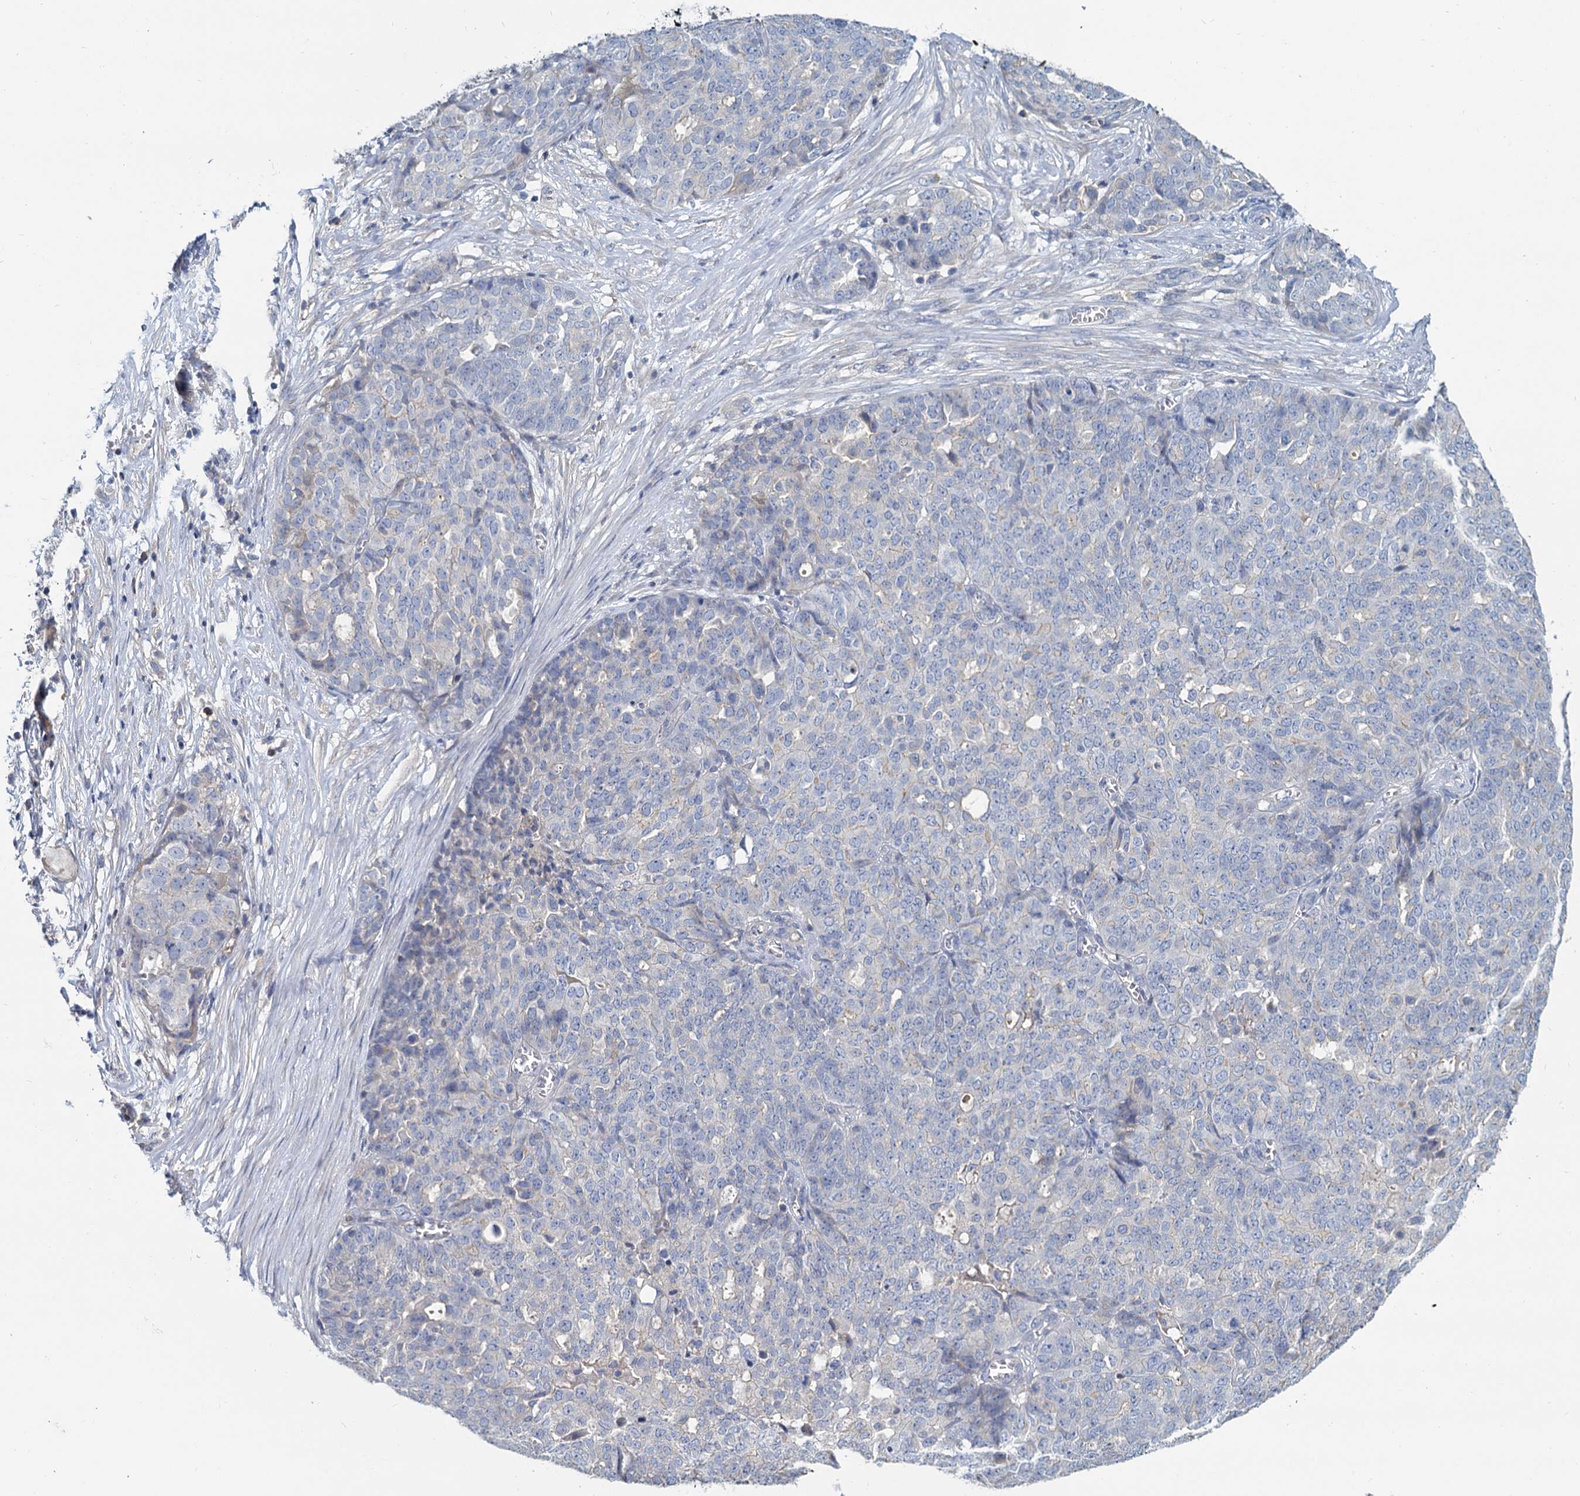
{"staining": {"intensity": "negative", "quantity": "none", "location": "none"}, "tissue": "ovarian cancer", "cell_type": "Tumor cells", "image_type": "cancer", "snomed": [{"axis": "morphology", "description": "Cystadenocarcinoma, serous, NOS"}, {"axis": "topography", "description": "Soft tissue"}, {"axis": "topography", "description": "Ovary"}], "caption": "Tumor cells show no significant positivity in ovarian cancer.", "gene": "ACSM3", "patient": {"sex": "female", "age": 57}}